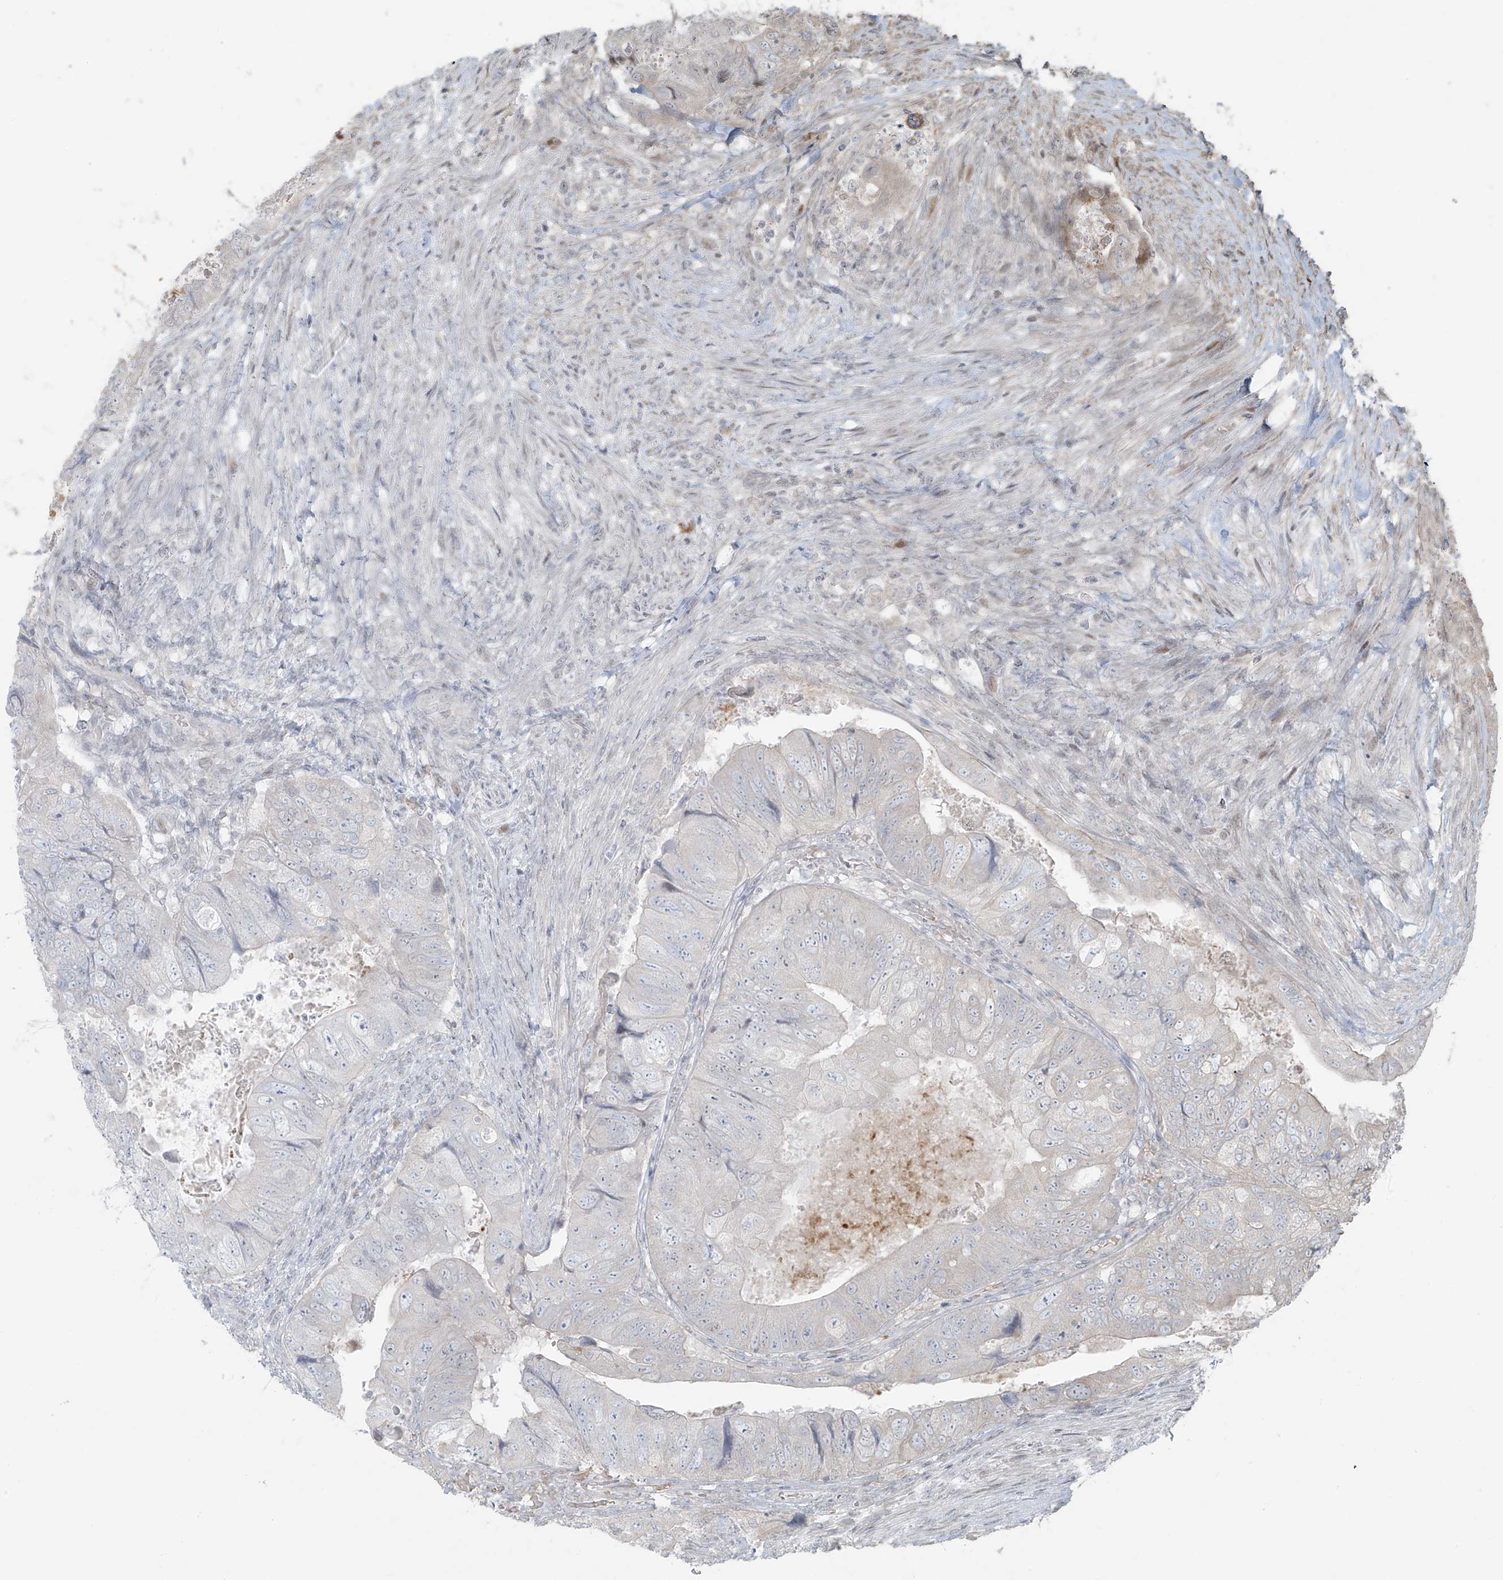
{"staining": {"intensity": "negative", "quantity": "none", "location": "none"}, "tissue": "colorectal cancer", "cell_type": "Tumor cells", "image_type": "cancer", "snomed": [{"axis": "morphology", "description": "Adenocarcinoma, NOS"}, {"axis": "topography", "description": "Rectum"}], "caption": "A photomicrograph of adenocarcinoma (colorectal) stained for a protein demonstrates no brown staining in tumor cells.", "gene": "TTC22", "patient": {"sex": "male", "age": 63}}